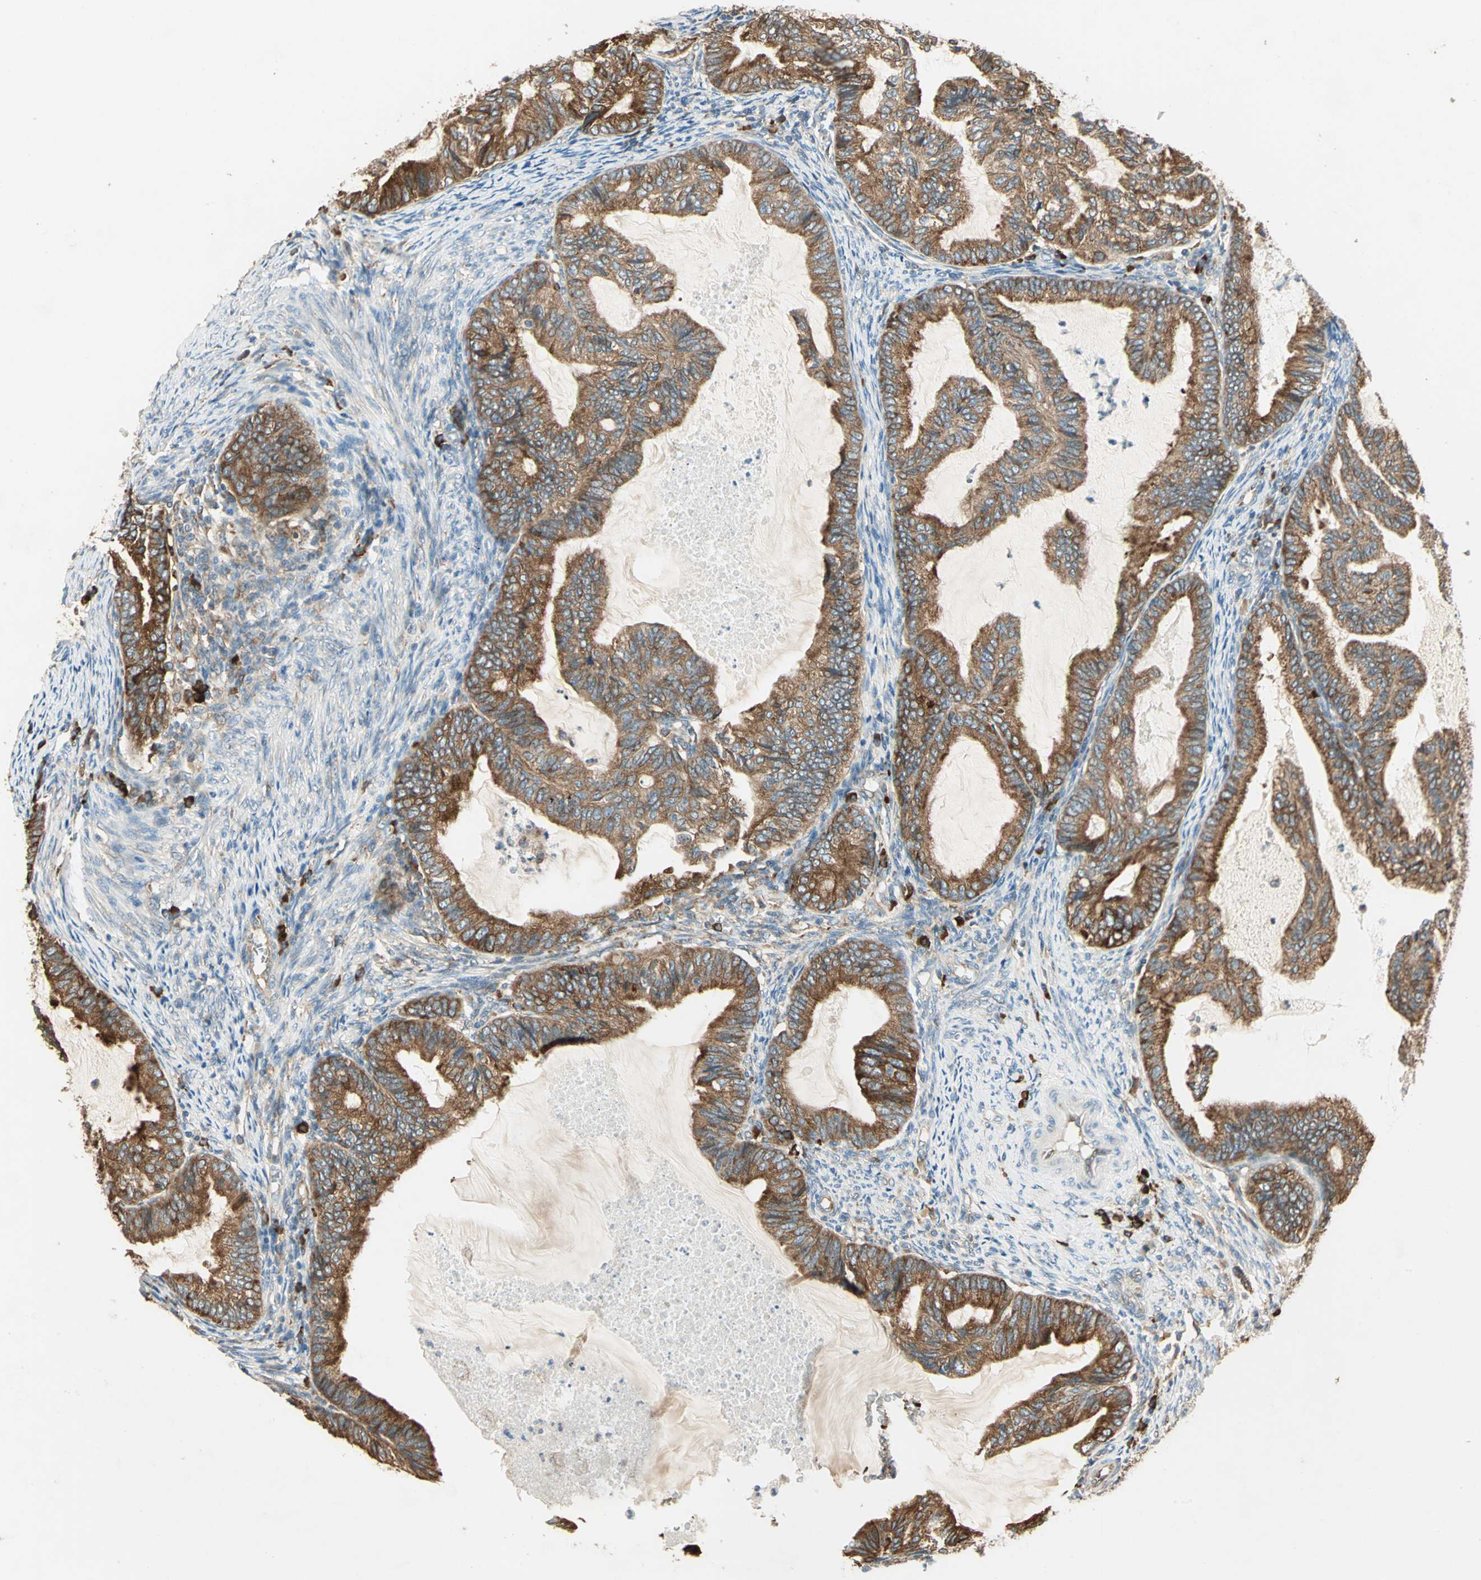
{"staining": {"intensity": "moderate", "quantity": ">75%", "location": "cytoplasmic/membranous"}, "tissue": "cervical cancer", "cell_type": "Tumor cells", "image_type": "cancer", "snomed": [{"axis": "morphology", "description": "Normal tissue, NOS"}, {"axis": "morphology", "description": "Adenocarcinoma, NOS"}, {"axis": "topography", "description": "Cervix"}, {"axis": "topography", "description": "Endometrium"}], "caption": "There is medium levels of moderate cytoplasmic/membranous expression in tumor cells of adenocarcinoma (cervical), as demonstrated by immunohistochemical staining (brown color).", "gene": "PDIA4", "patient": {"sex": "female", "age": 86}}